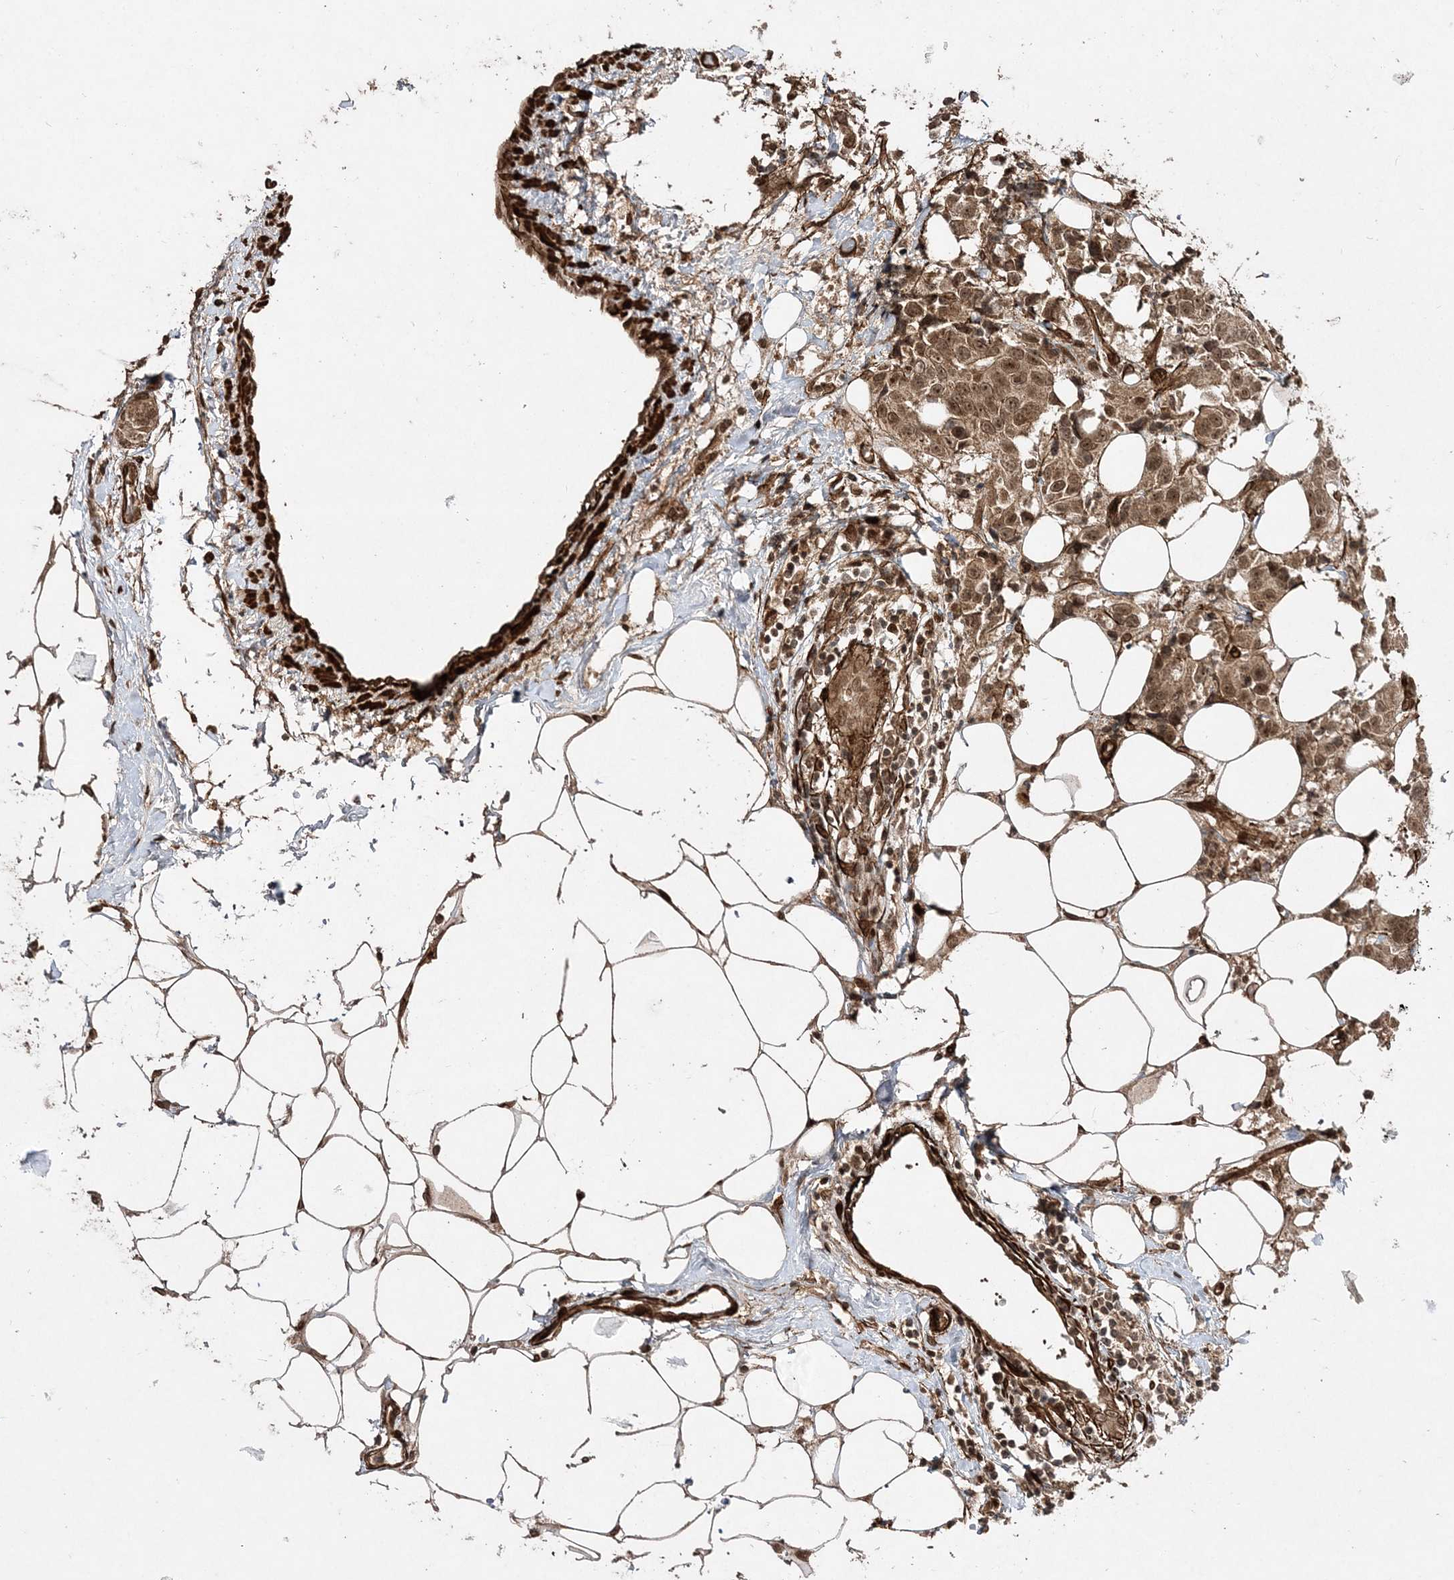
{"staining": {"intensity": "moderate", "quantity": ">75%", "location": "cytoplasmic/membranous,nuclear"}, "tissue": "breast cancer", "cell_type": "Tumor cells", "image_type": "cancer", "snomed": [{"axis": "morphology", "description": "Normal tissue, NOS"}, {"axis": "morphology", "description": "Duct carcinoma"}, {"axis": "topography", "description": "Breast"}], "caption": "Breast cancer tissue demonstrates moderate cytoplasmic/membranous and nuclear expression in approximately >75% of tumor cells (Stains: DAB in brown, nuclei in blue, Microscopy: brightfield microscopy at high magnification).", "gene": "ETAA1", "patient": {"sex": "female", "age": 39}}